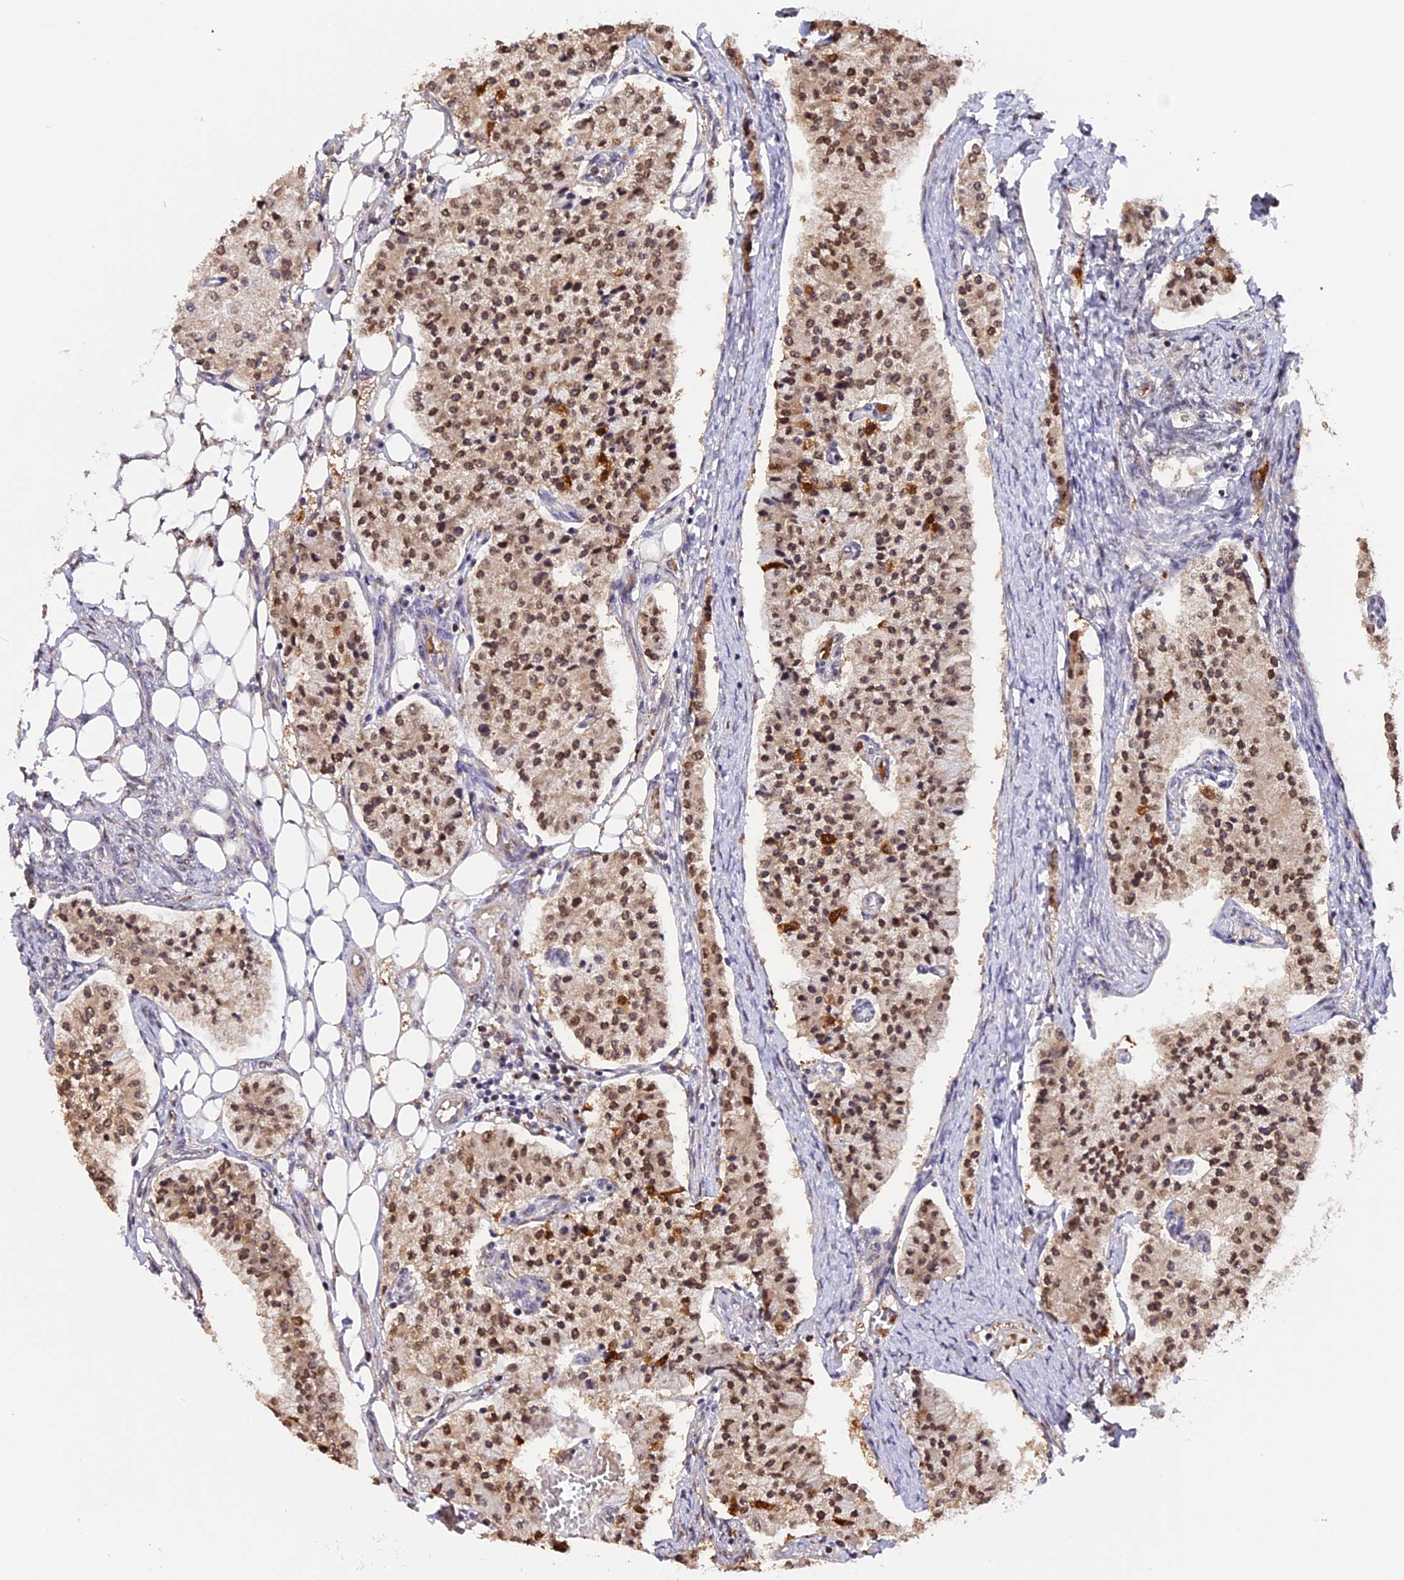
{"staining": {"intensity": "moderate", "quantity": ">75%", "location": "cytoplasmic/membranous,nuclear"}, "tissue": "carcinoid", "cell_type": "Tumor cells", "image_type": "cancer", "snomed": [{"axis": "morphology", "description": "Carcinoid, malignant, NOS"}, {"axis": "topography", "description": "Colon"}], "caption": "Carcinoid stained for a protein (brown) reveals moderate cytoplasmic/membranous and nuclear positive staining in about >75% of tumor cells.", "gene": "HERPUD1", "patient": {"sex": "female", "age": 52}}